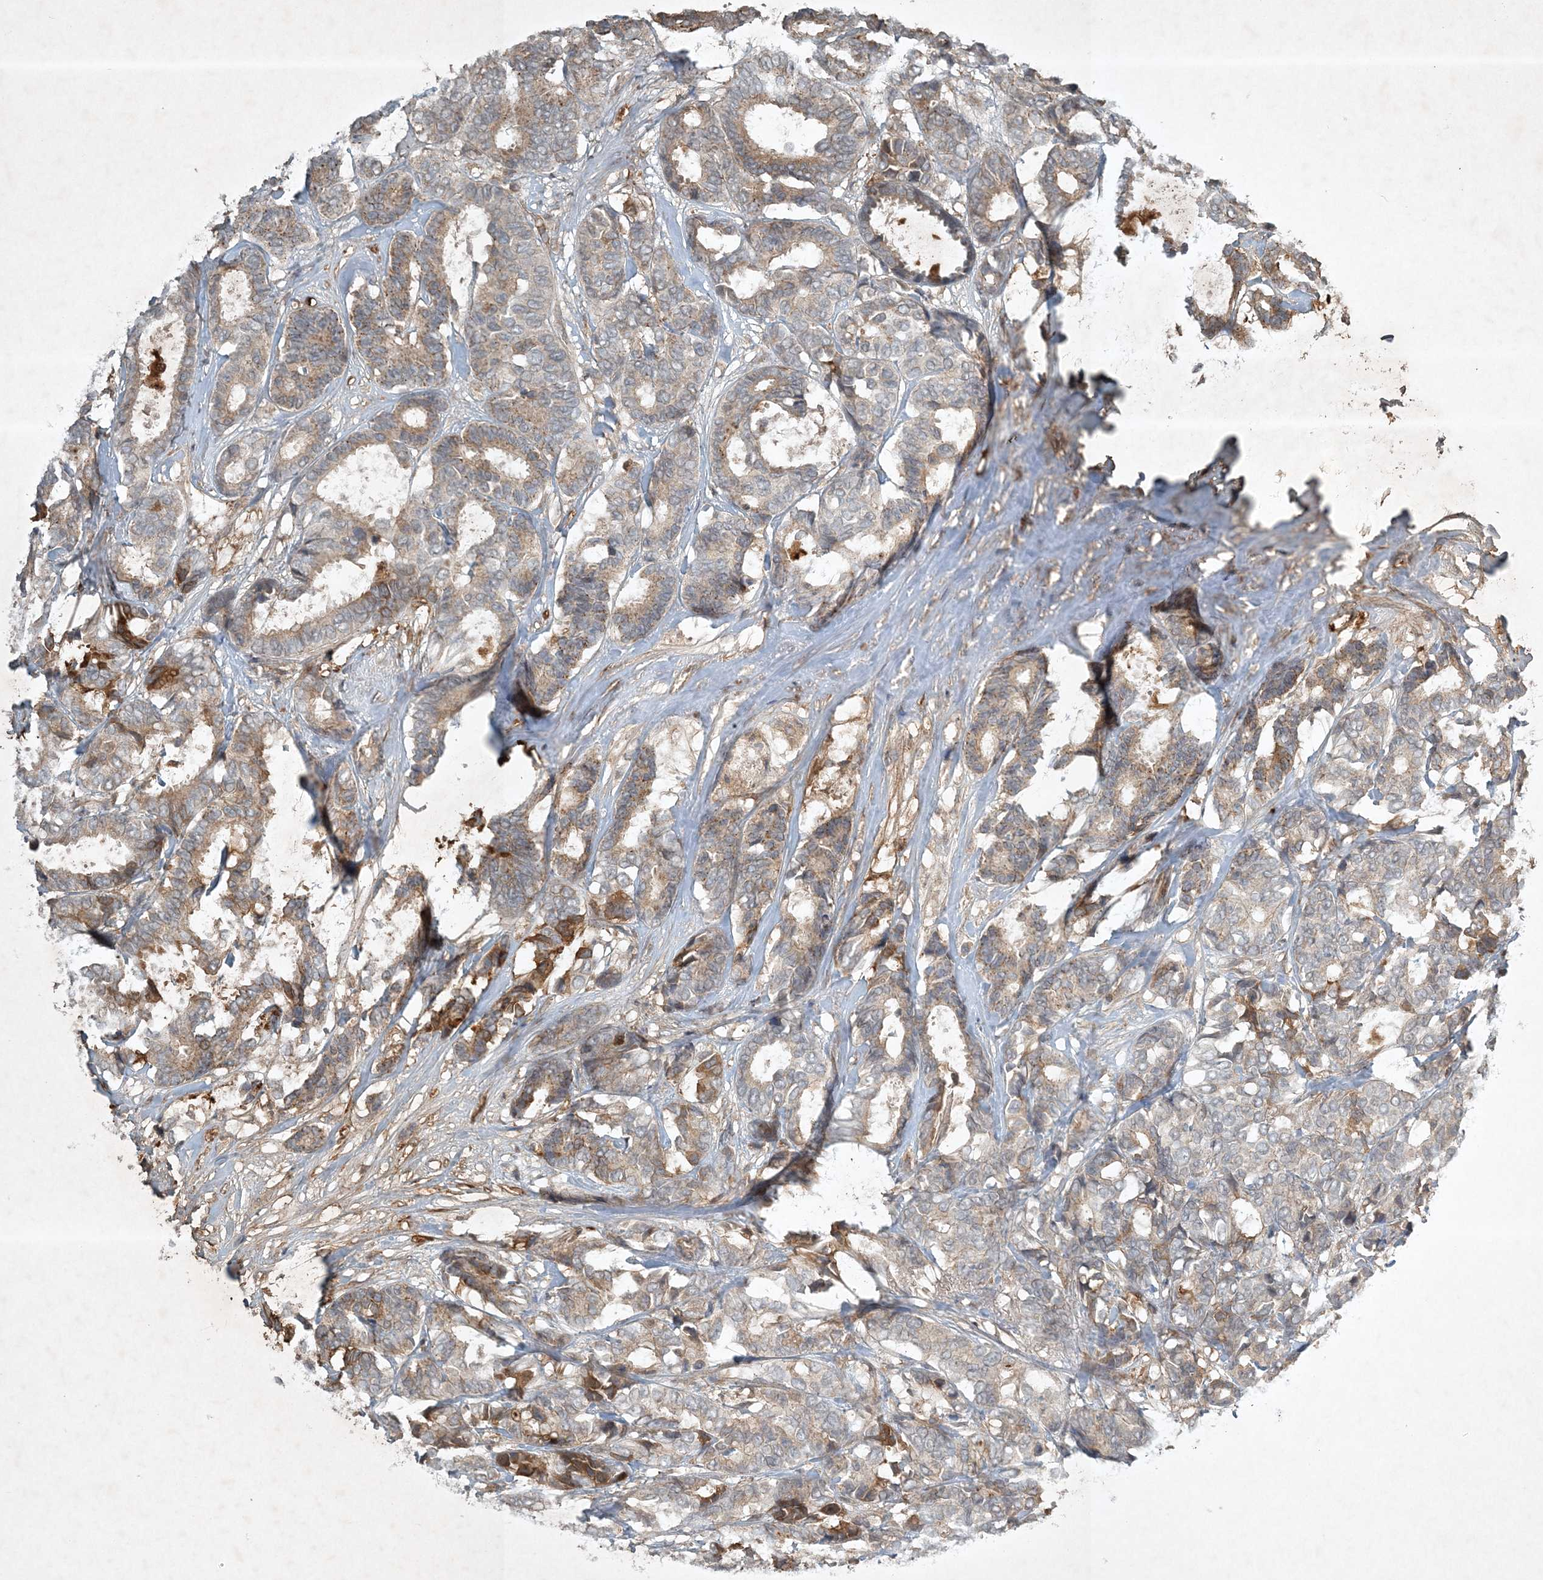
{"staining": {"intensity": "weak", "quantity": "25%-75%", "location": "cytoplasmic/membranous"}, "tissue": "breast cancer", "cell_type": "Tumor cells", "image_type": "cancer", "snomed": [{"axis": "morphology", "description": "Duct carcinoma"}, {"axis": "topography", "description": "Breast"}], "caption": "DAB immunohistochemical staining of human breast cancer reveals weak cytoplasmic/membranous protein staining in about 25%-75% of tumor cells. The staining is performed using DAB brown chromogen to label protein expression. The nuclei are counter-stained blue using hematoxylin.", "gene": "TNFAIP6", "patient": {"sex": "female", "age": 87}}